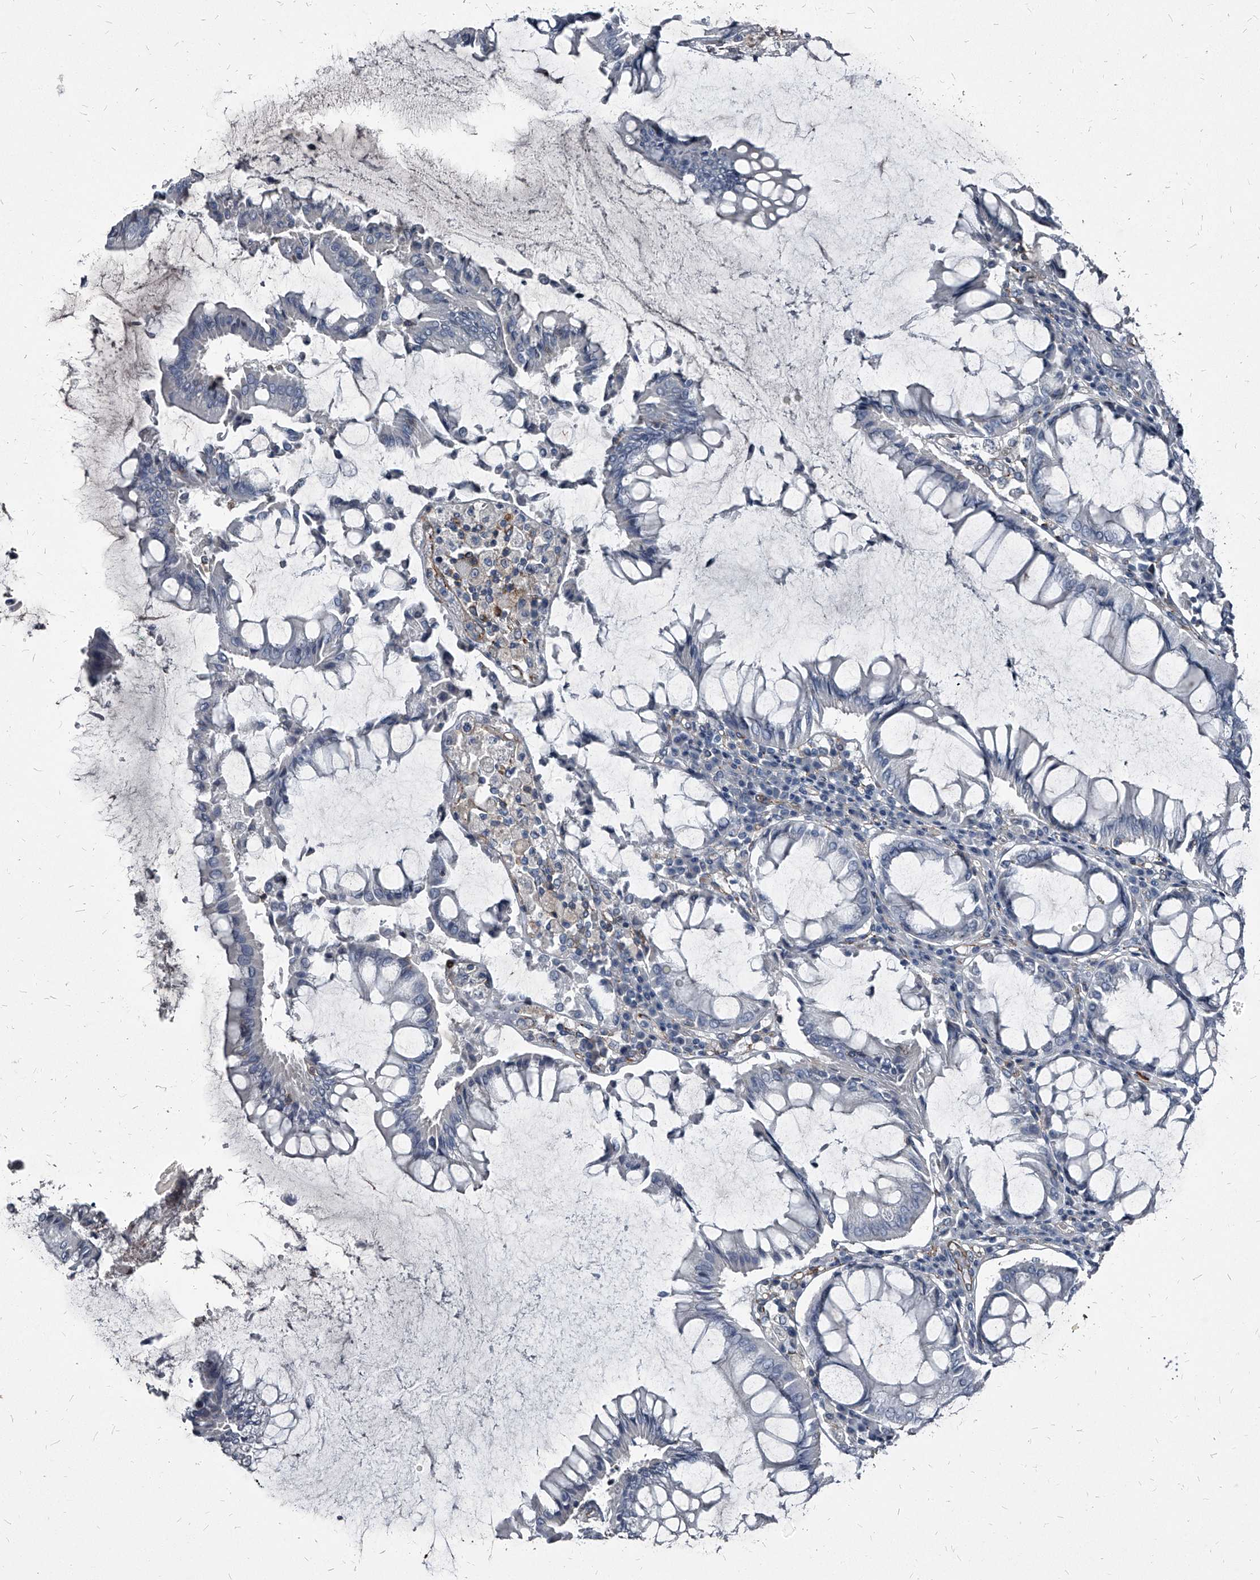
{"staining": {"intensity": "negative", "quantity": "none", "location": "none"}, "tissue": "colorectal cancer", "cell_type": "Tumor cells", "image_type": "cancer", "snomed": [{"axis": "morphology", "description": "Adenocarcinoma, NOS"}, {"axis": "topography", "description": "Rectum"}], "caption": "Immunohistochemical staining of colorectal cancer (adenocarcinoma) demonstrates no significant staining in tumor cells. Nuclei are stained in blue.", "gene": "PGLYRP3", "patient": {"sex": "male", "age": 84}}